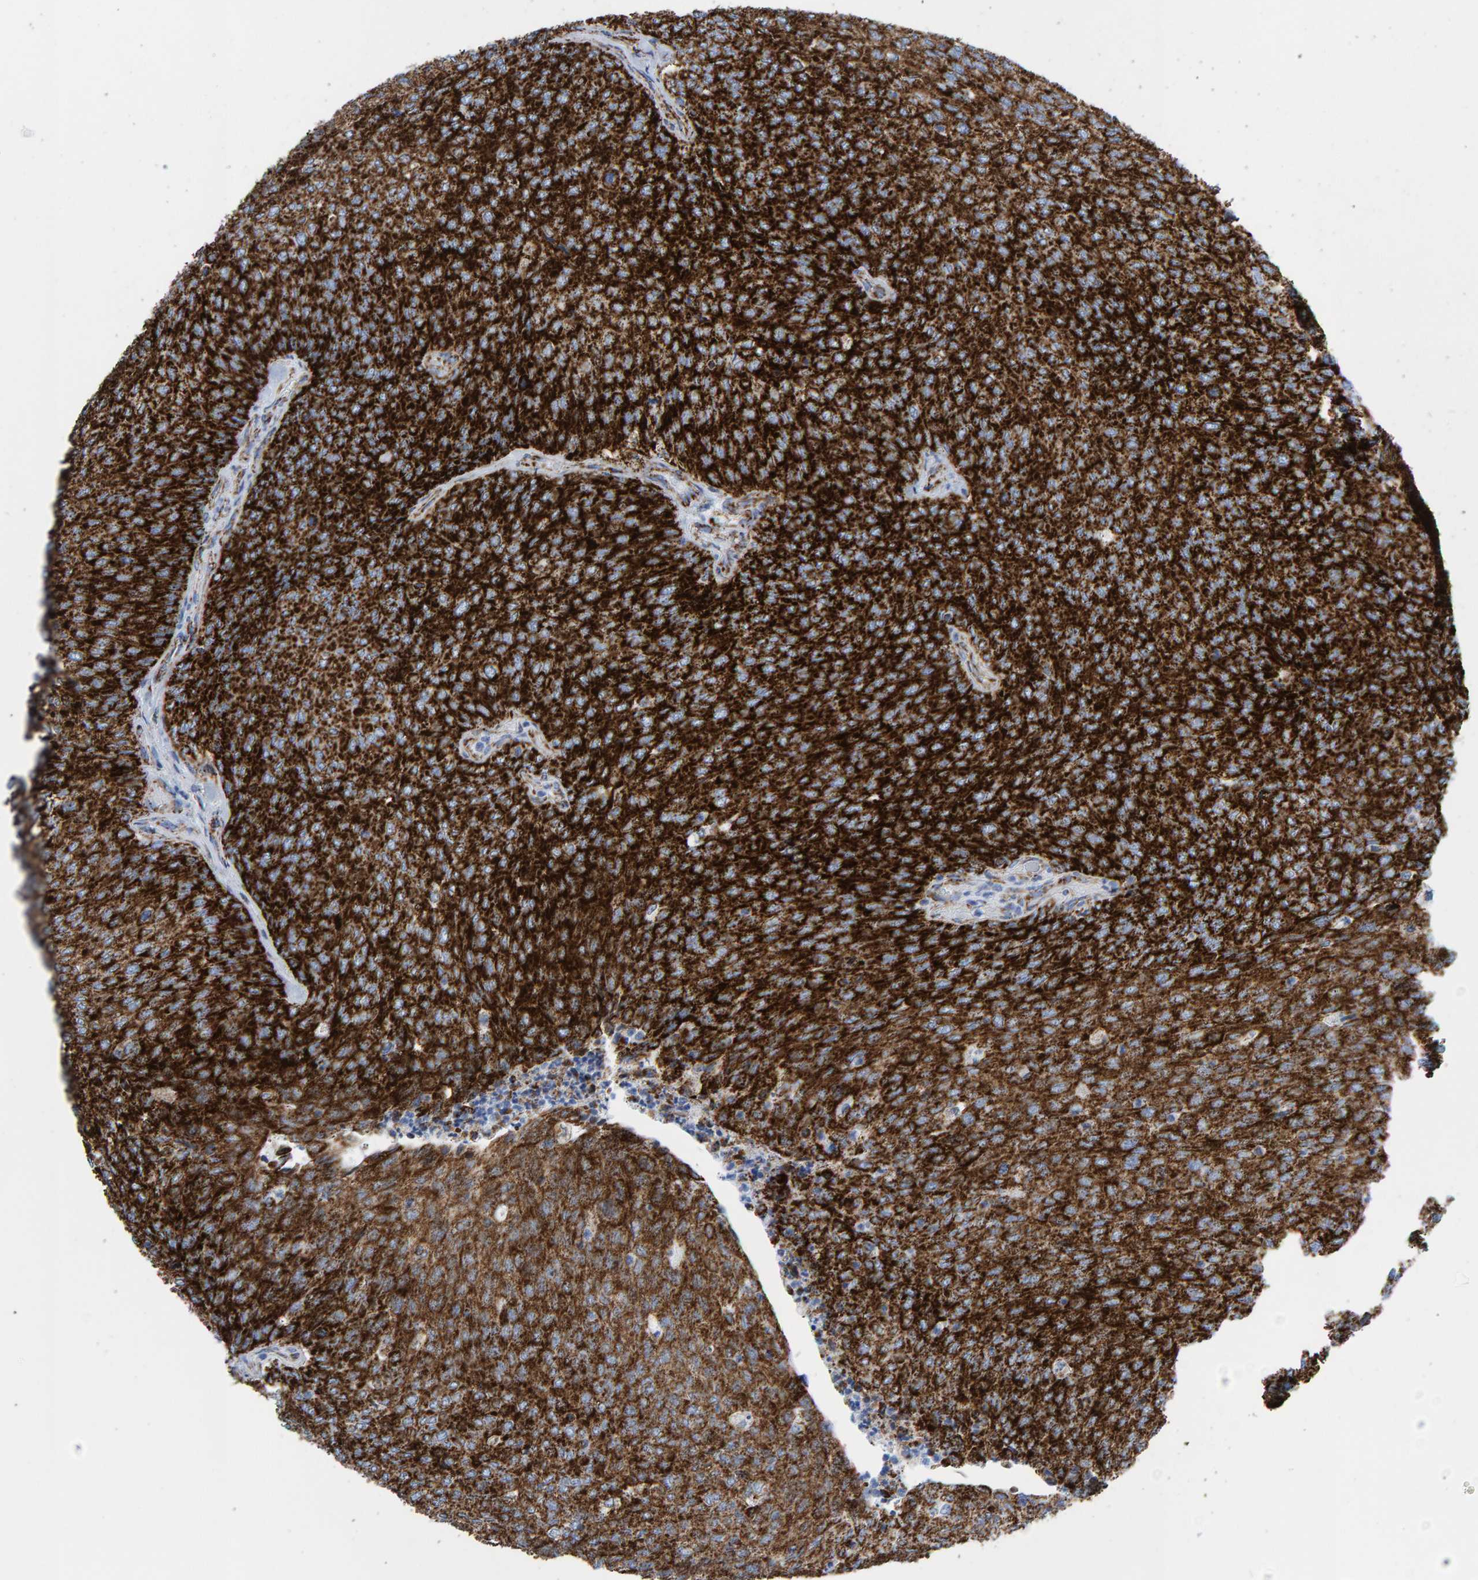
{"staining": {"intensity": "strong", "quantity": ">75%", "location": "cytoplasmic/membranous"}, "tissue": "urothelial cancer", "cell_type": "Tumor cells", "image_type": "cancer", "snomed": [{"axis": "morphology", "description": "Urothelial carcinoma, Low grade"}, {"axis": "topography", "description": "Urinary bladder"}], "caption": "The immunohistochemical stain shows strong cytoplasmic/membranous staining in tumor cells of low-grade urothelial carcinoma tissue.", "gene": "ENSG00000262660", "patient": {"sex": "female", "age": 79}}